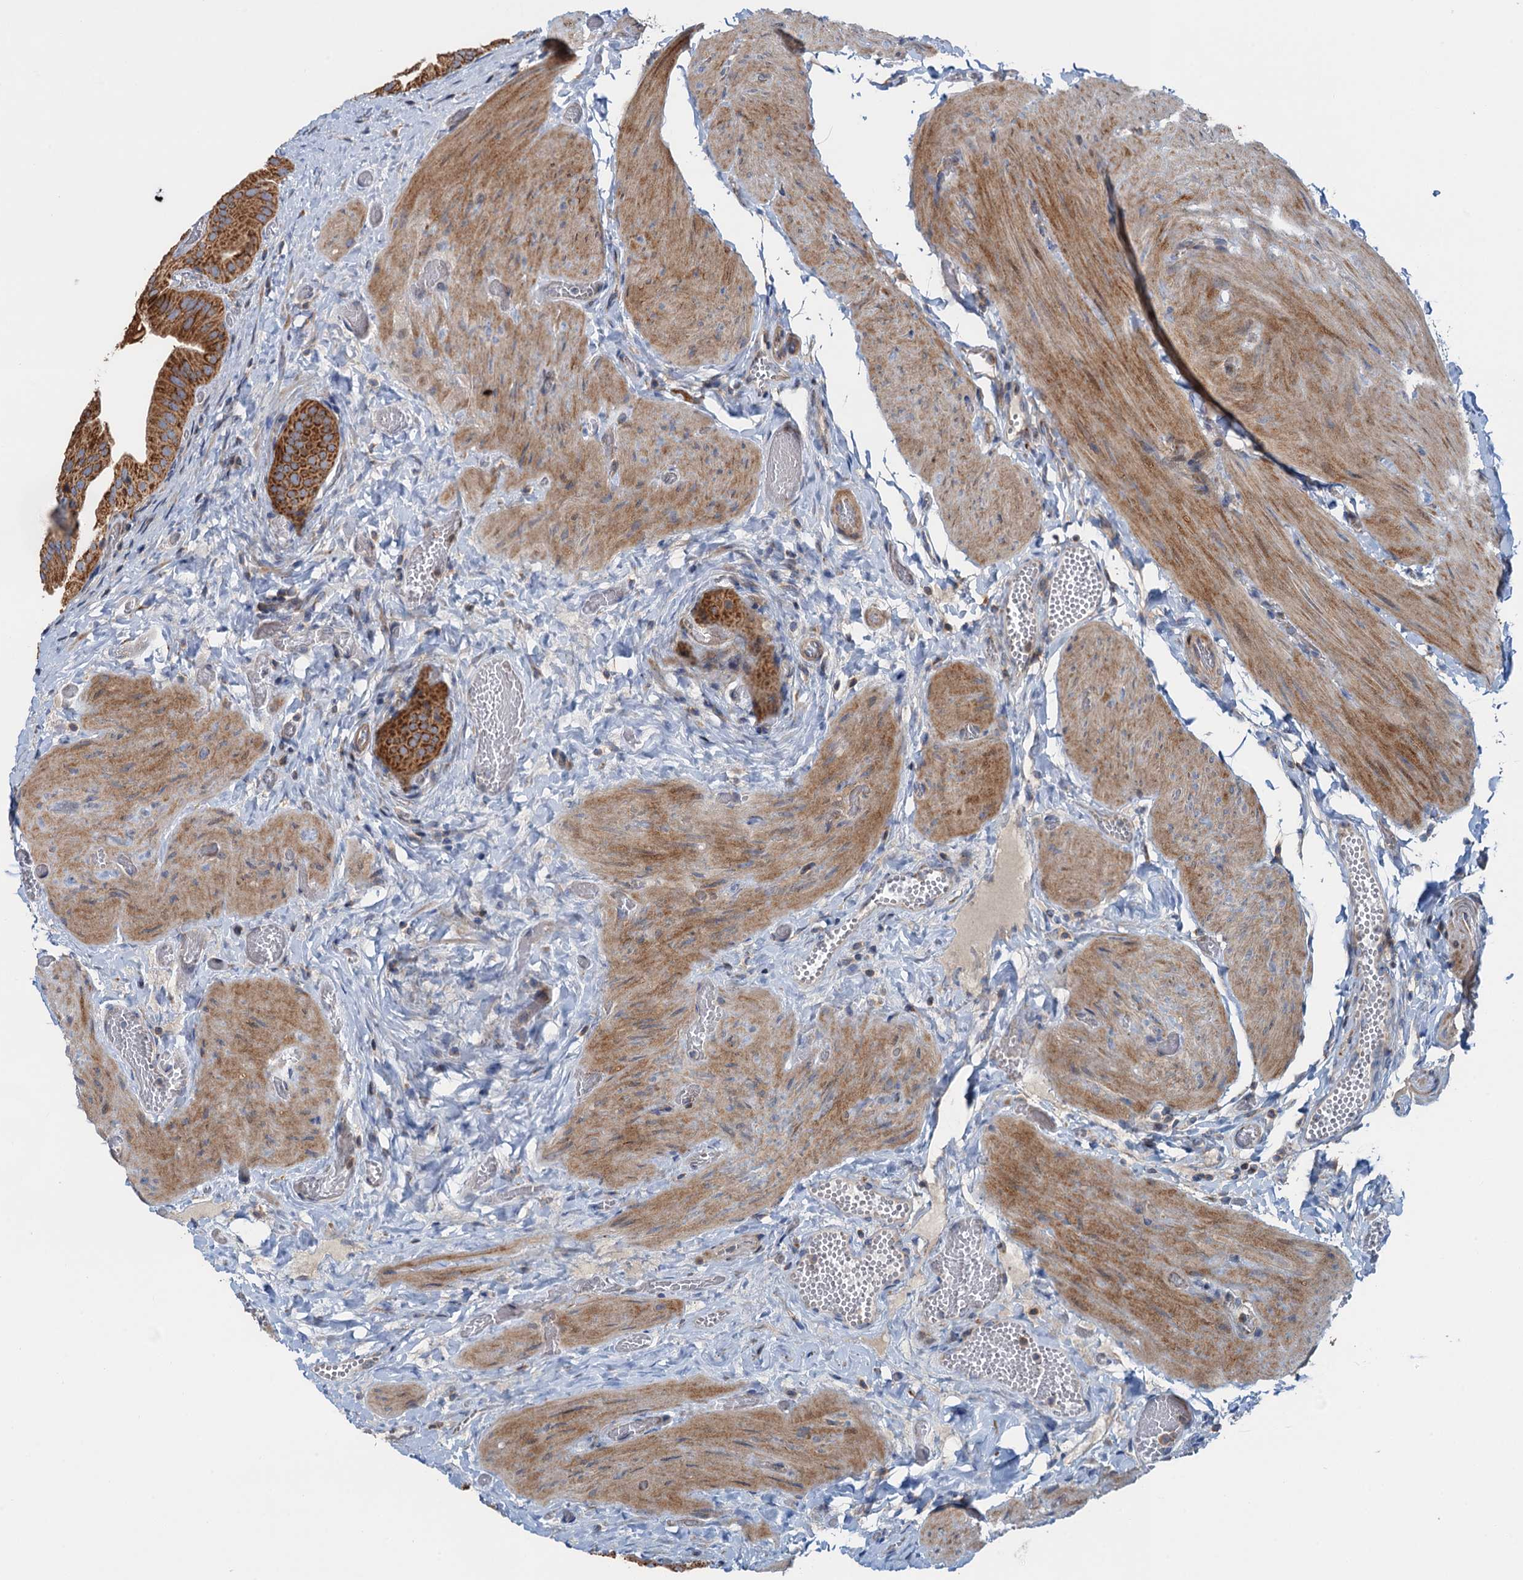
{"staining": {"intensity": "strong", "quantity": ">75%", "location": "cytoplasmic/membranous"}, "tissue": "gallbladder", "cell_type": "Glandular cells", "image_type": "normal", "snomed": [{"axis": "morphology", "description": "Normal tissue, NOS"}, {"axis": "topography", "description": "Gallbladder"}], "caption": "Protein staining exhibits strong cytoplasmic/membranous expression in about >75% of glandular cells in normal gallbladder.", "gene": "ANKRD26", "patient": {"sex": "female", "age": 64}}